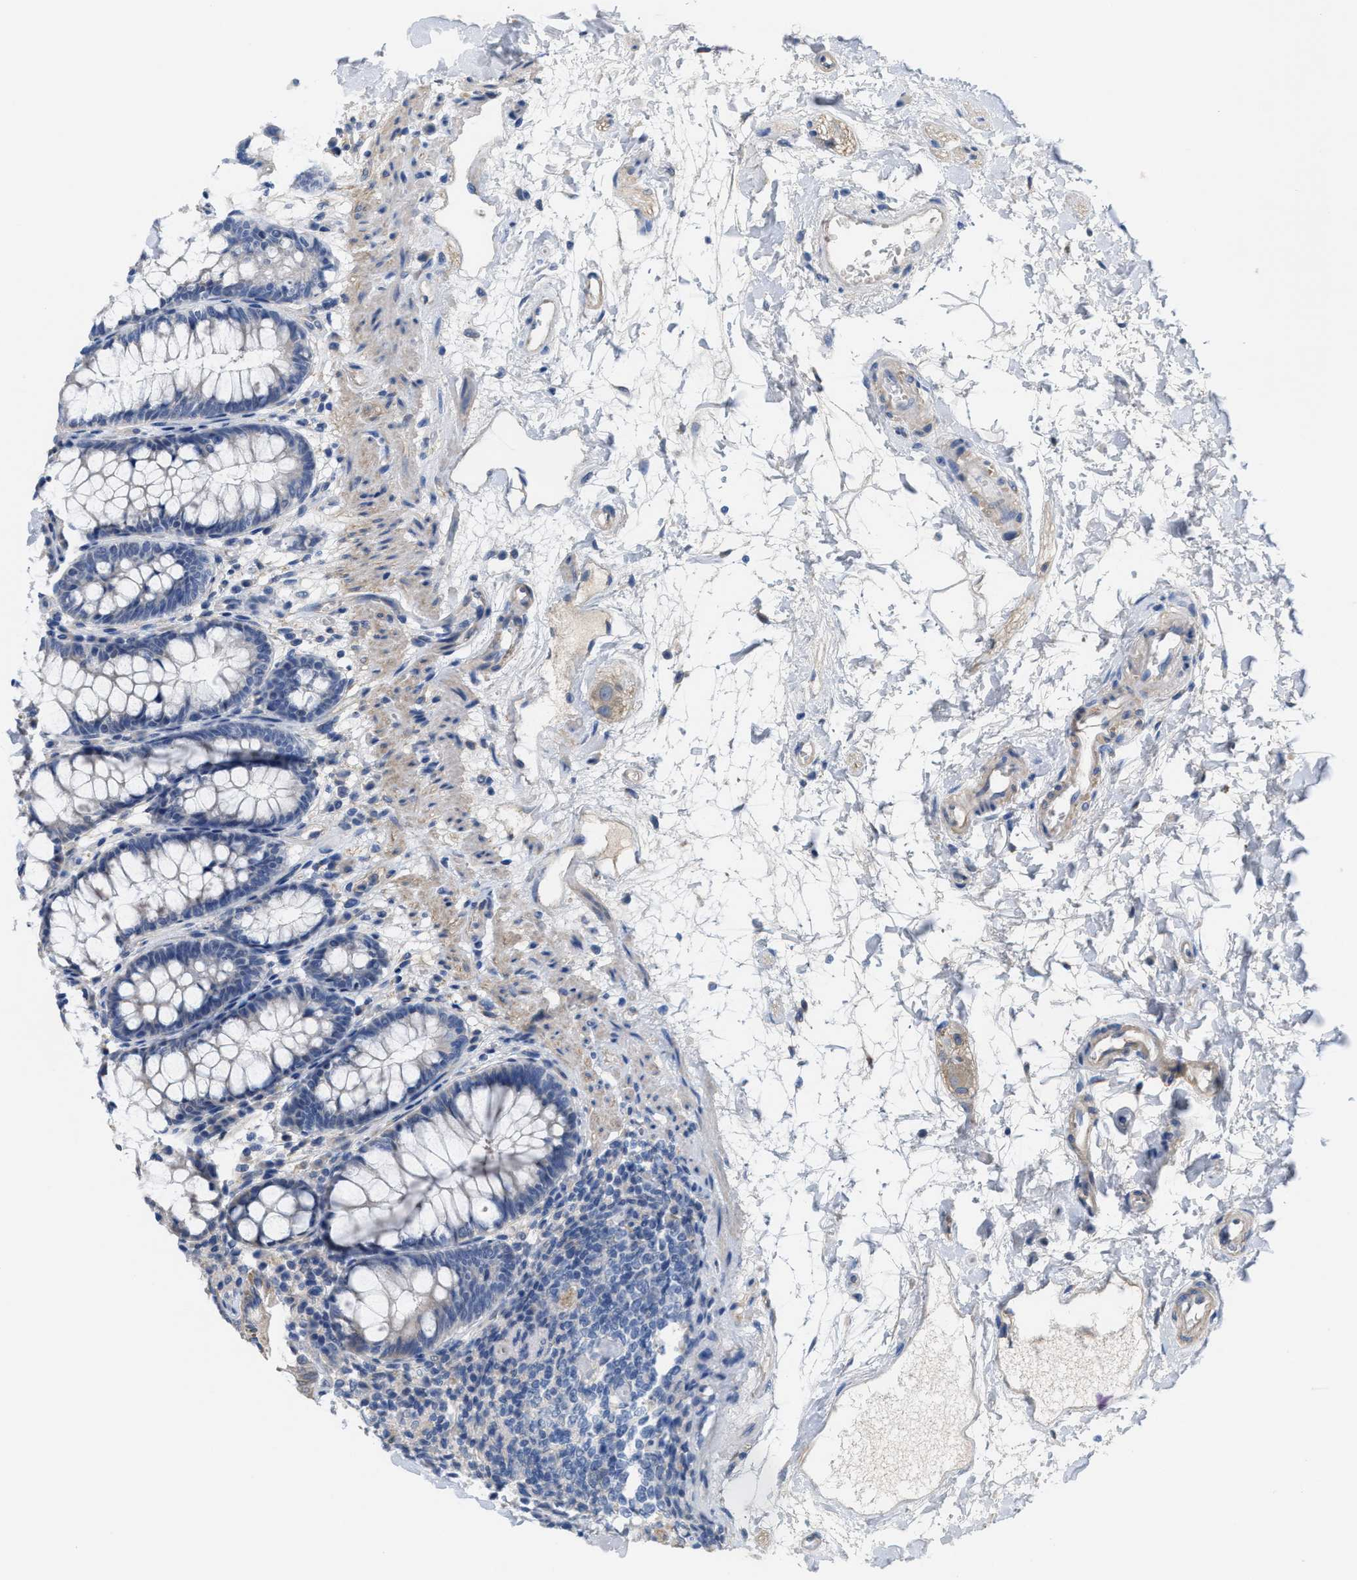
{"staining": {"intensity": "negative", "quantity": "none", "location": "none"}, "tissue": "rectum", "cell_type": "Glandular cells", "image_type": "normal", "snomed": [{"axis": "morphology", "description": "Normal tissue, NOS"}, {"axis": "topography", "description": "Rectum"}], "caption": "DAB immunohistochemical staining of benign human rectum exhibits no significant expression in glandular cells.", "gene": "CPA2", "patient": {"sex": "male", "age": 64}}